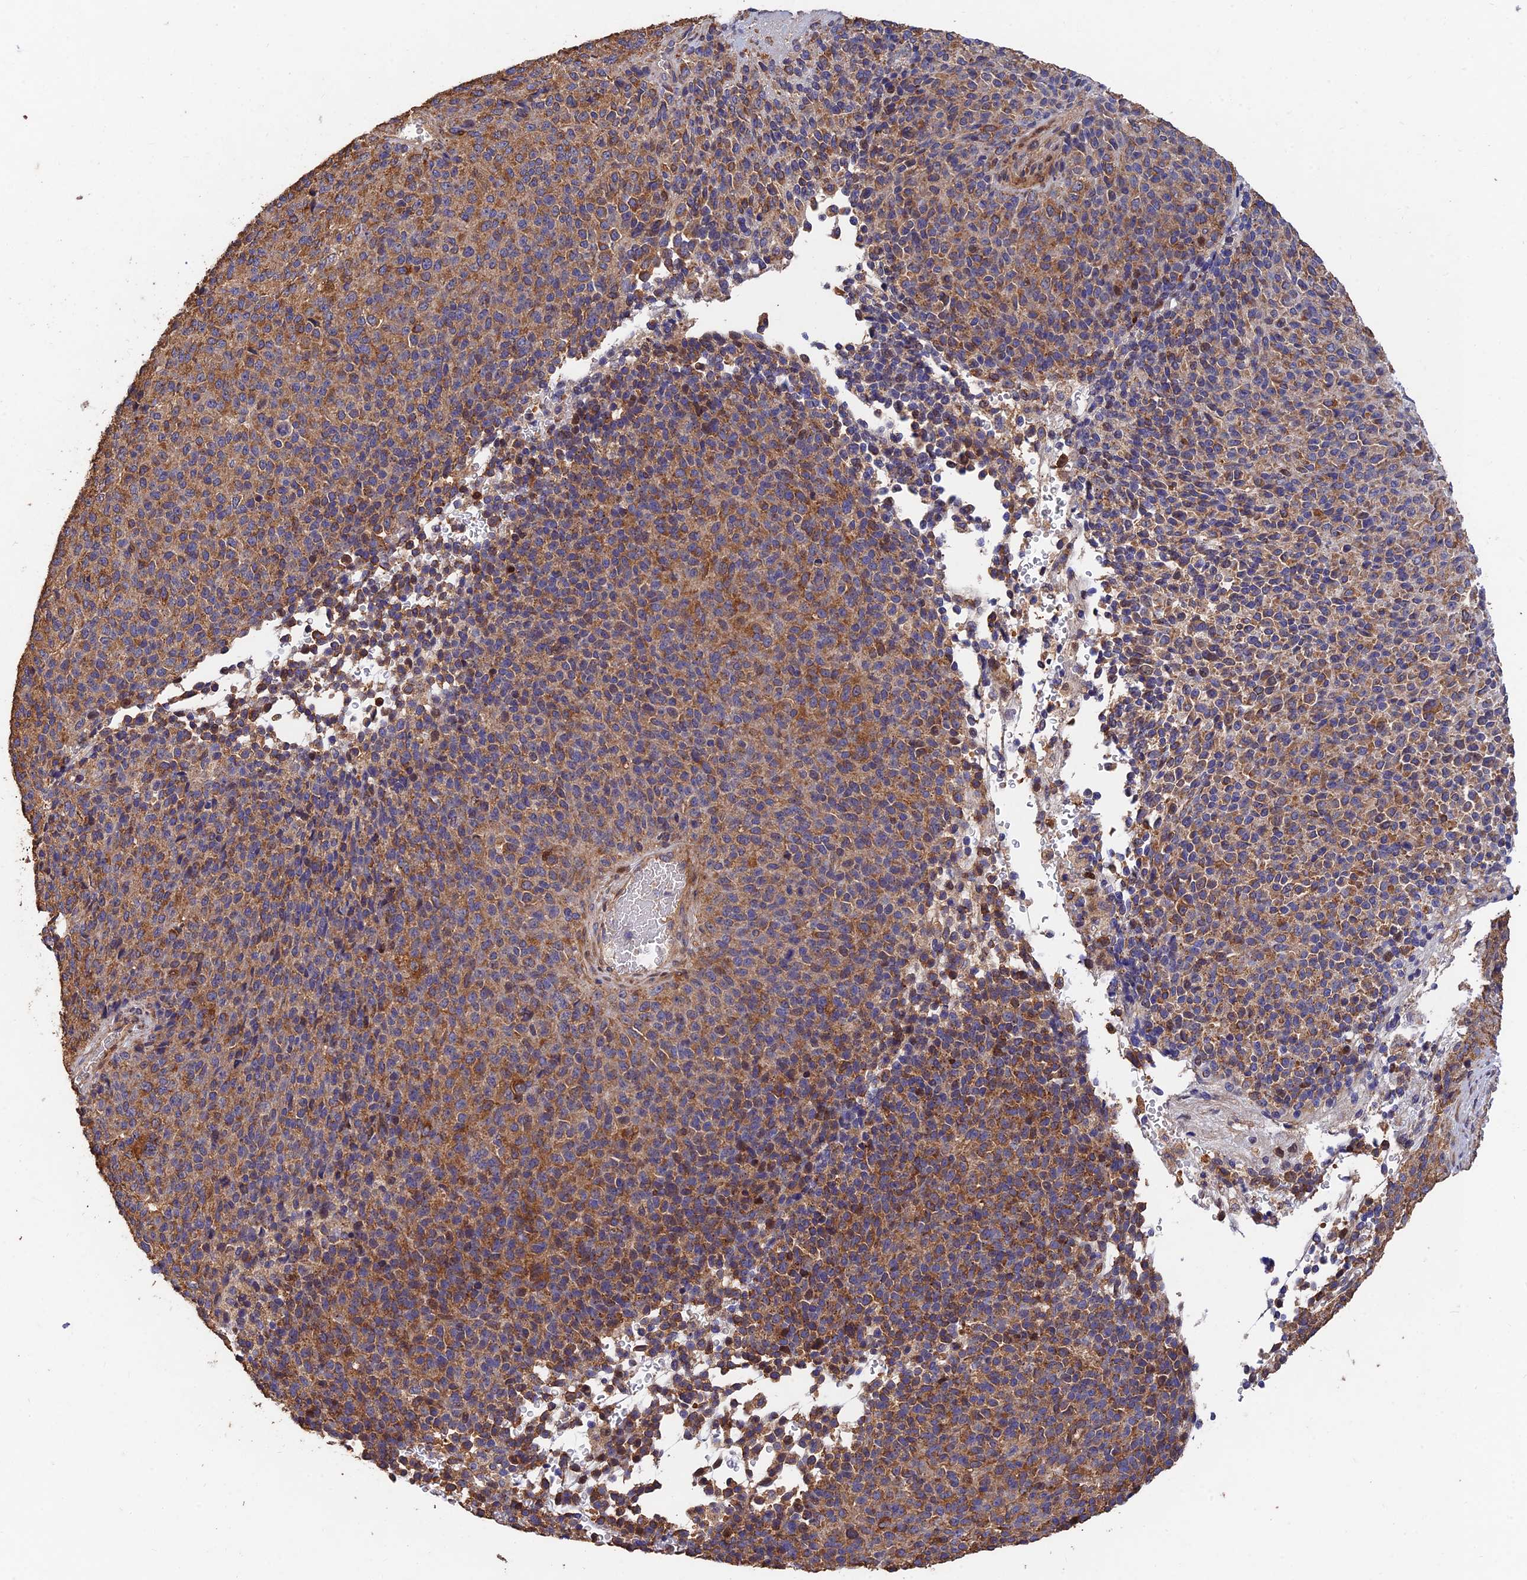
{"staining": {"intensity": "moderate", "quantity": ">75%", "location": "cytoplasmic/membranous"}, "tissue": "melanoma", "cell_type": "Tumor cells", "image_type": "cancer", "snomed": [{"axis": "morphology", "description": "Malignant melanoma, Metastatic site"}, {"axis": "topography", "description": "Brain"}], "caption": "The micrograph reveals immunohistochemical staining of malignant melanoma (metastatic site). There is moderate cytoplasmic/membranous staining is identified in about >75% of tumor cells. (brown staining indicates protein expression, while blue staining denotes nuclei).", "gene": "SLC38A11", "patient": {"sex": "female", "age": 56}}